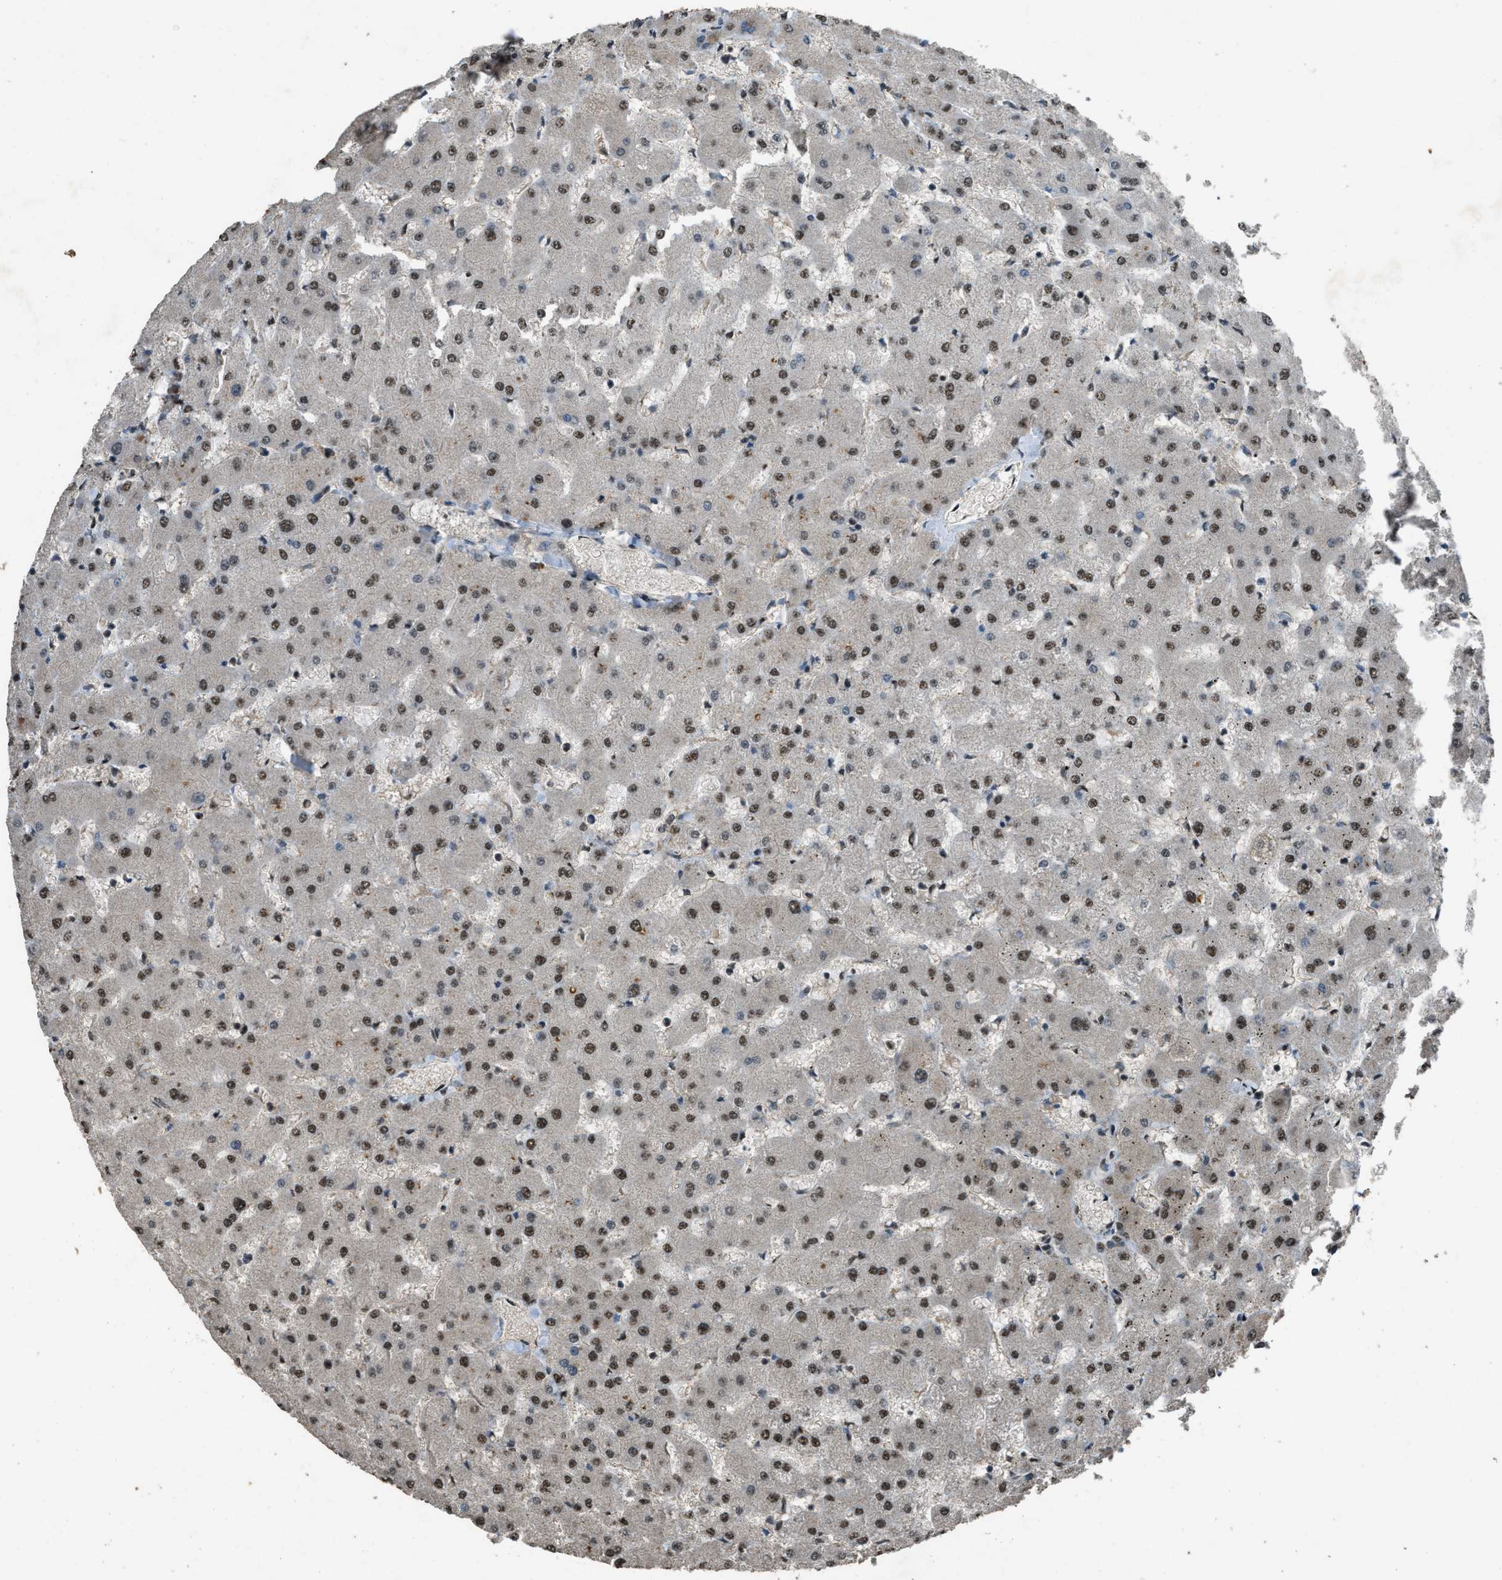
{"staining": {"intensity": "weak", "quantity": ">75%", "location": "nuclear"}, "tissue": "liver", "cell_type": "Cholangiocytes", "image_type": "normal", "snomed": [{"axis": "morphology", "description": "Normal tissue, NOS"}, {"axis": "topography", "description": "Liver"}], "caption": "This image reveals IHC staining of unremarkable human liver, with low weak nuclear positivity in about >75% of cholangiocytes.", "gene": "SERTAD2", "patient": {"sex": "female", "age": 63}}